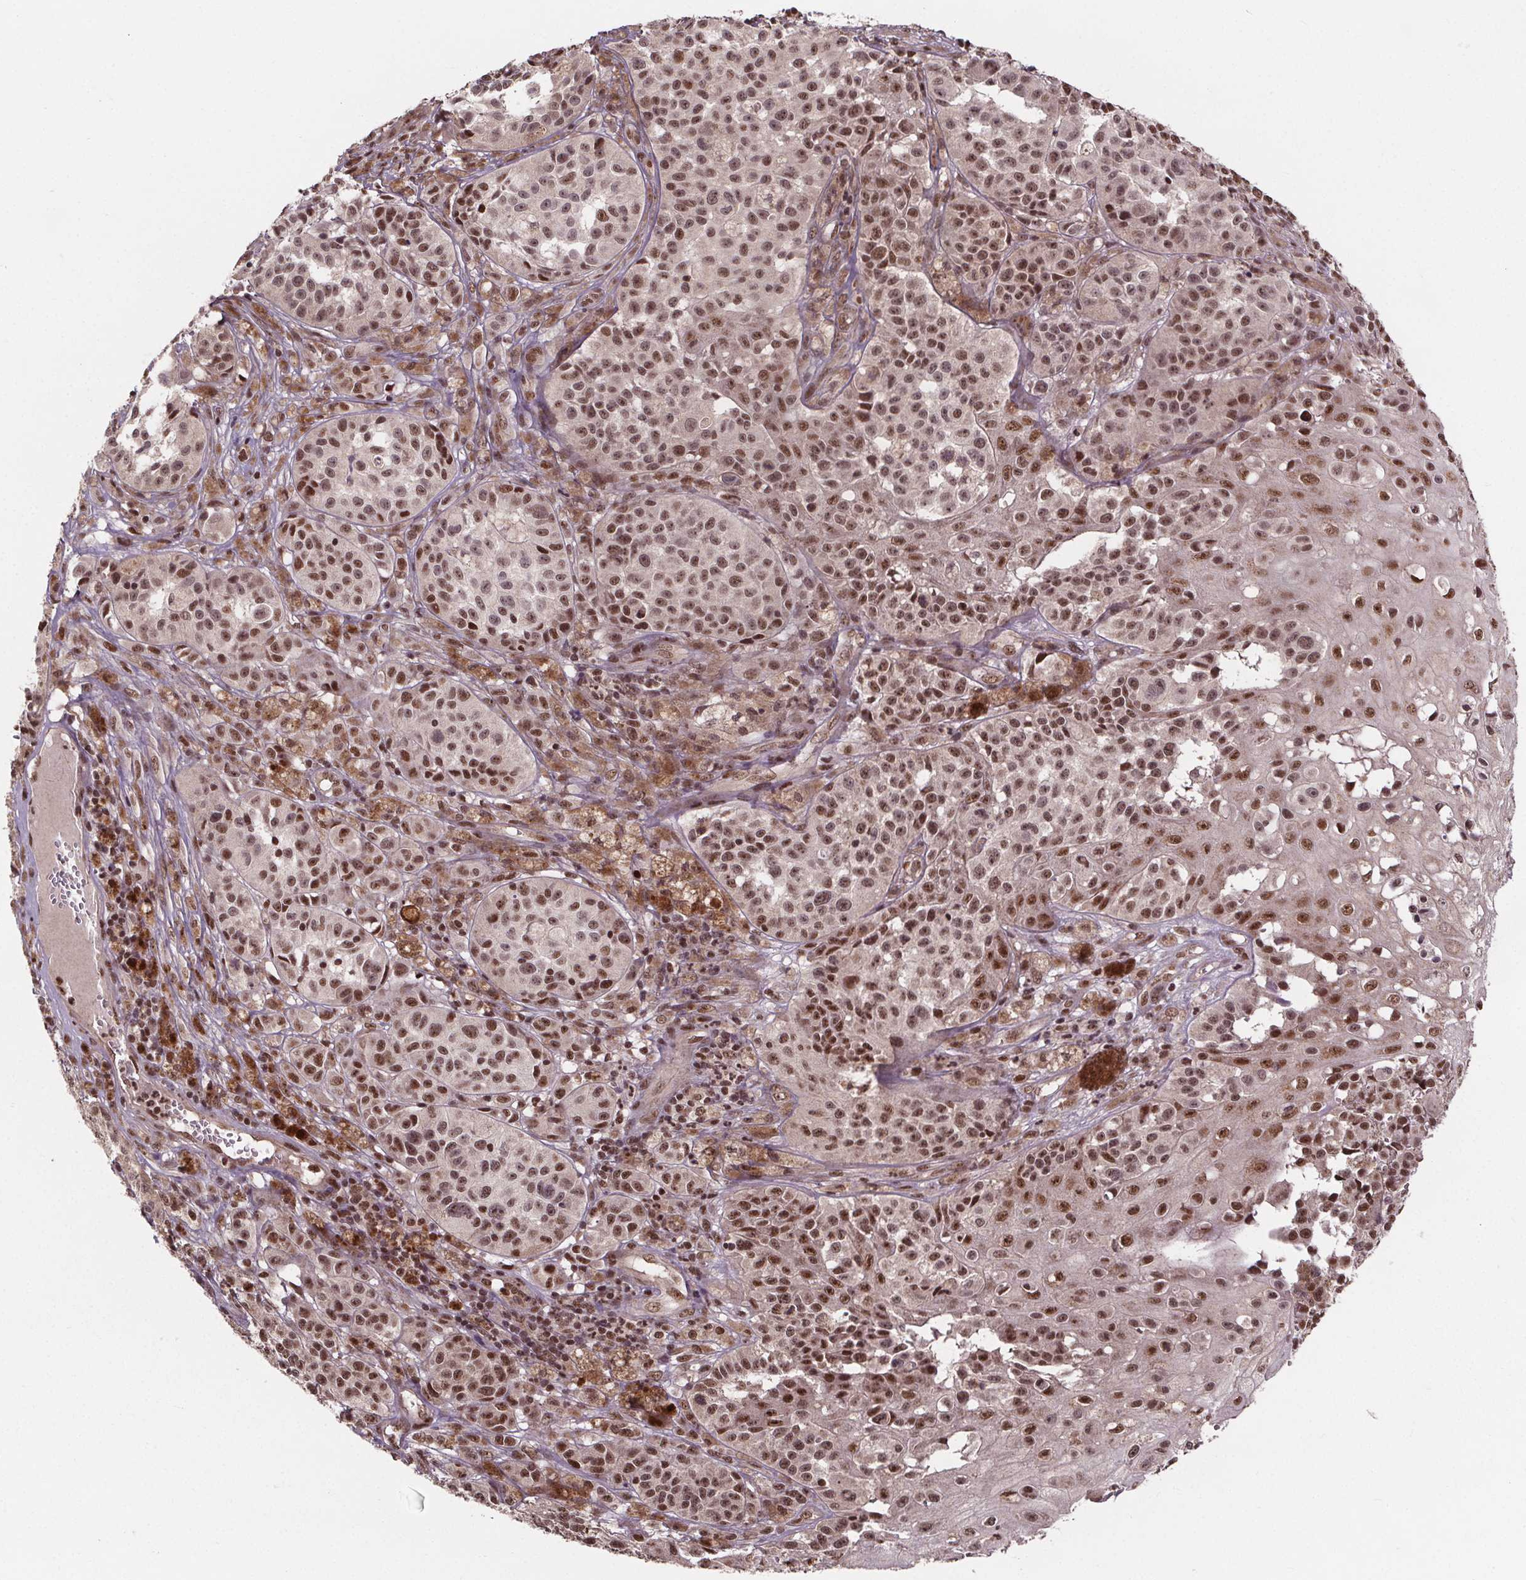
{"staining": {"intensity": "strong", "quantity": ">75%", "location": "nuclear"}, "tissue": "melanoma", "cell_type": "Tumor cells", "image_type": "cancer", "snomed": [{"axis": "morphology", "description": "Malignant melanoma, NOS"}, {"axis": "topography", "description": "Skin"}], "caption": "Immunohistochemical staining of melanoma shows high levels of strong nuclear protein expression in about >75% of tumor cells.", "gene": "JARID2", "patient": {"sex": "female", "age": 58}}